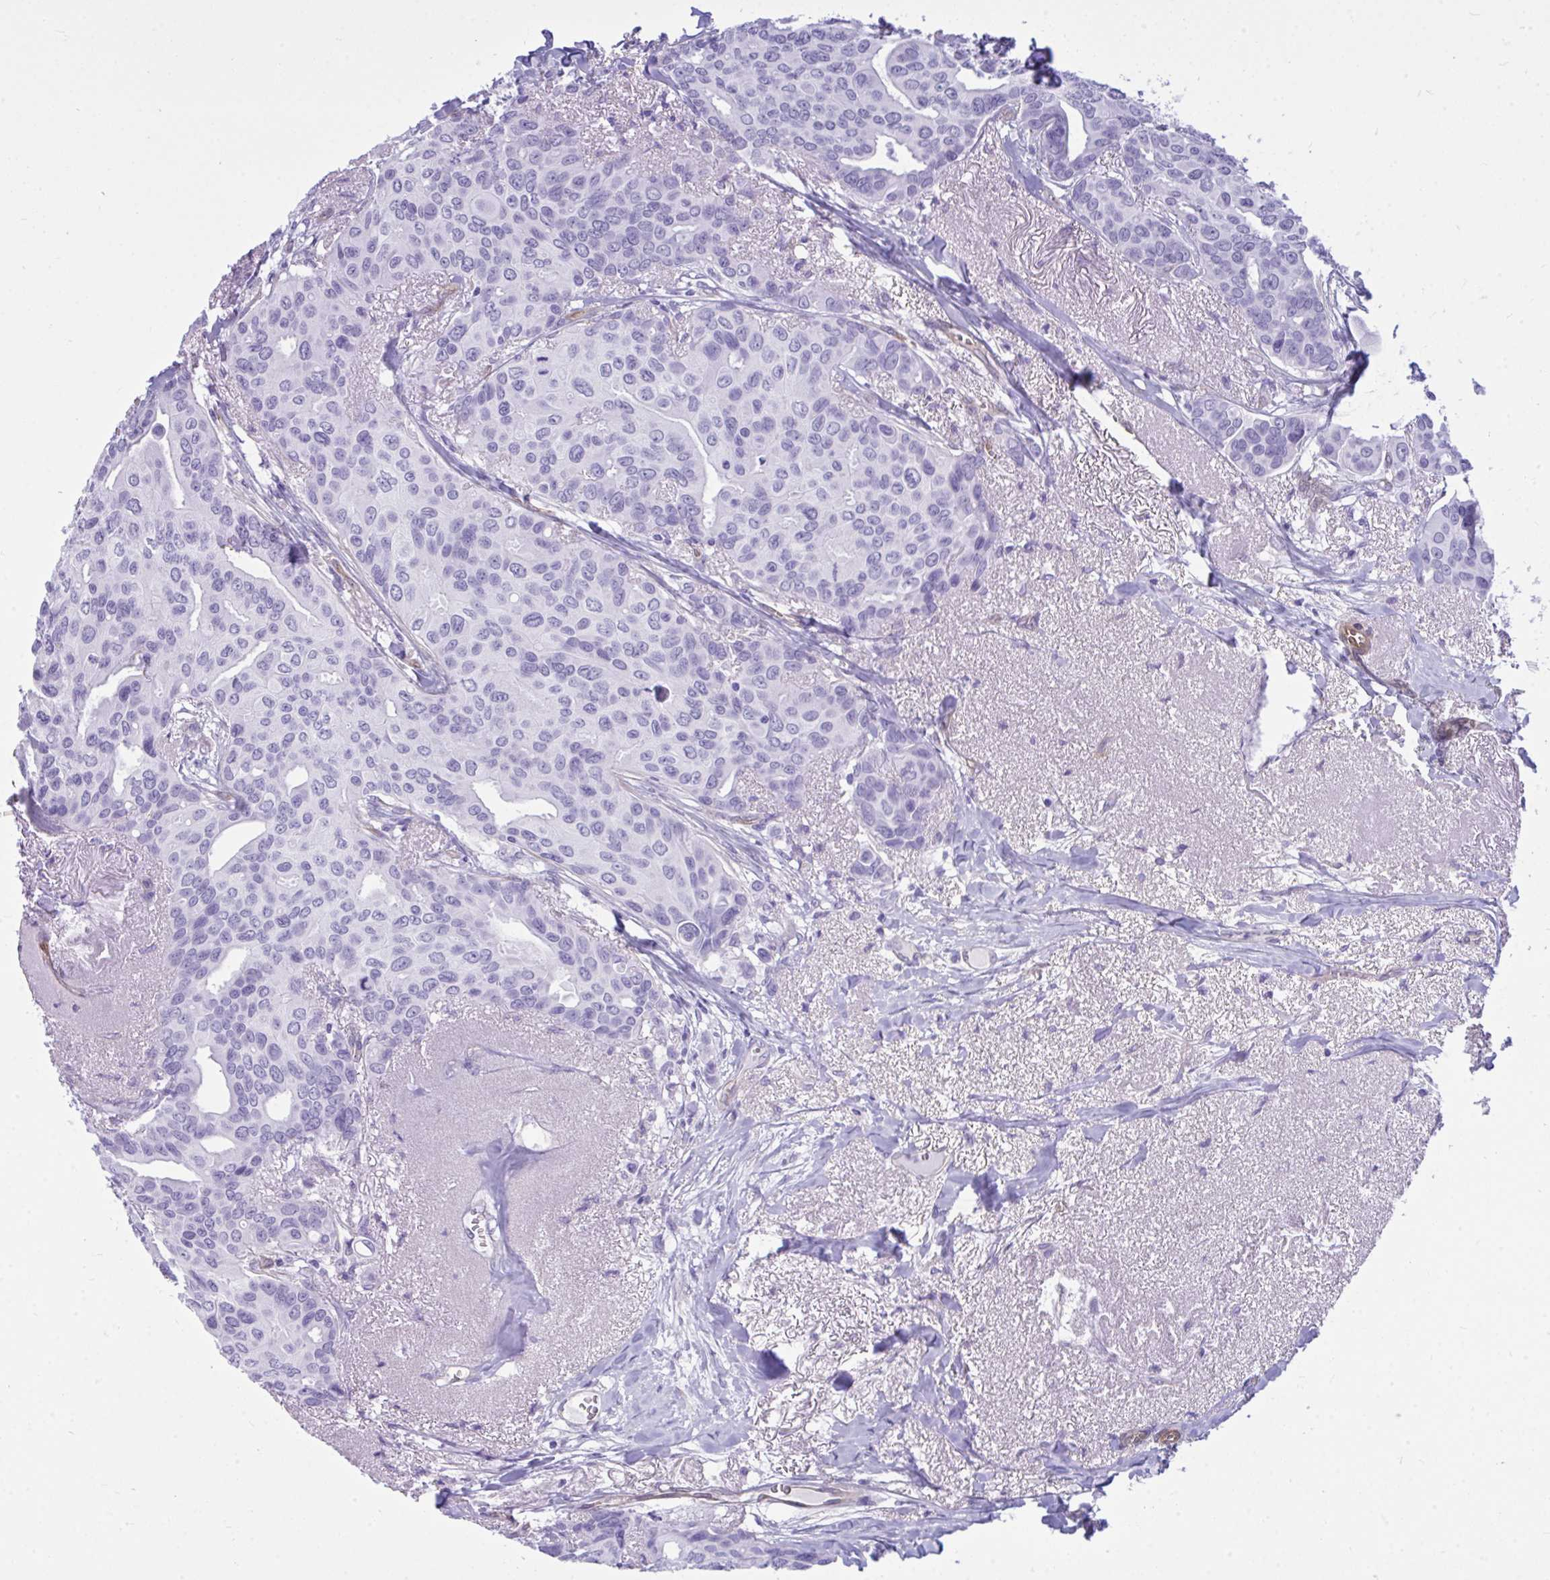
{"staining": {"intensity": "negative", "quantity": "none", "location": "none"}, "tissue": "breast cancer", "cell_type": "Tumor cells", "image_type": "cancer", "snomed": [{"axis": "morphology", "description": "Duct carcinoma"}, {"axis": "topography", "description": "Breast"}], "caption": "Immunohistochemistry (IHC) photomicrograph of breast cancer (intraductal carcinoma) stained for a protein (brown), which reveals no expression in tumor cells.", "gene": "LIMS2", "patient": {"sex": "female", "age": 54}}